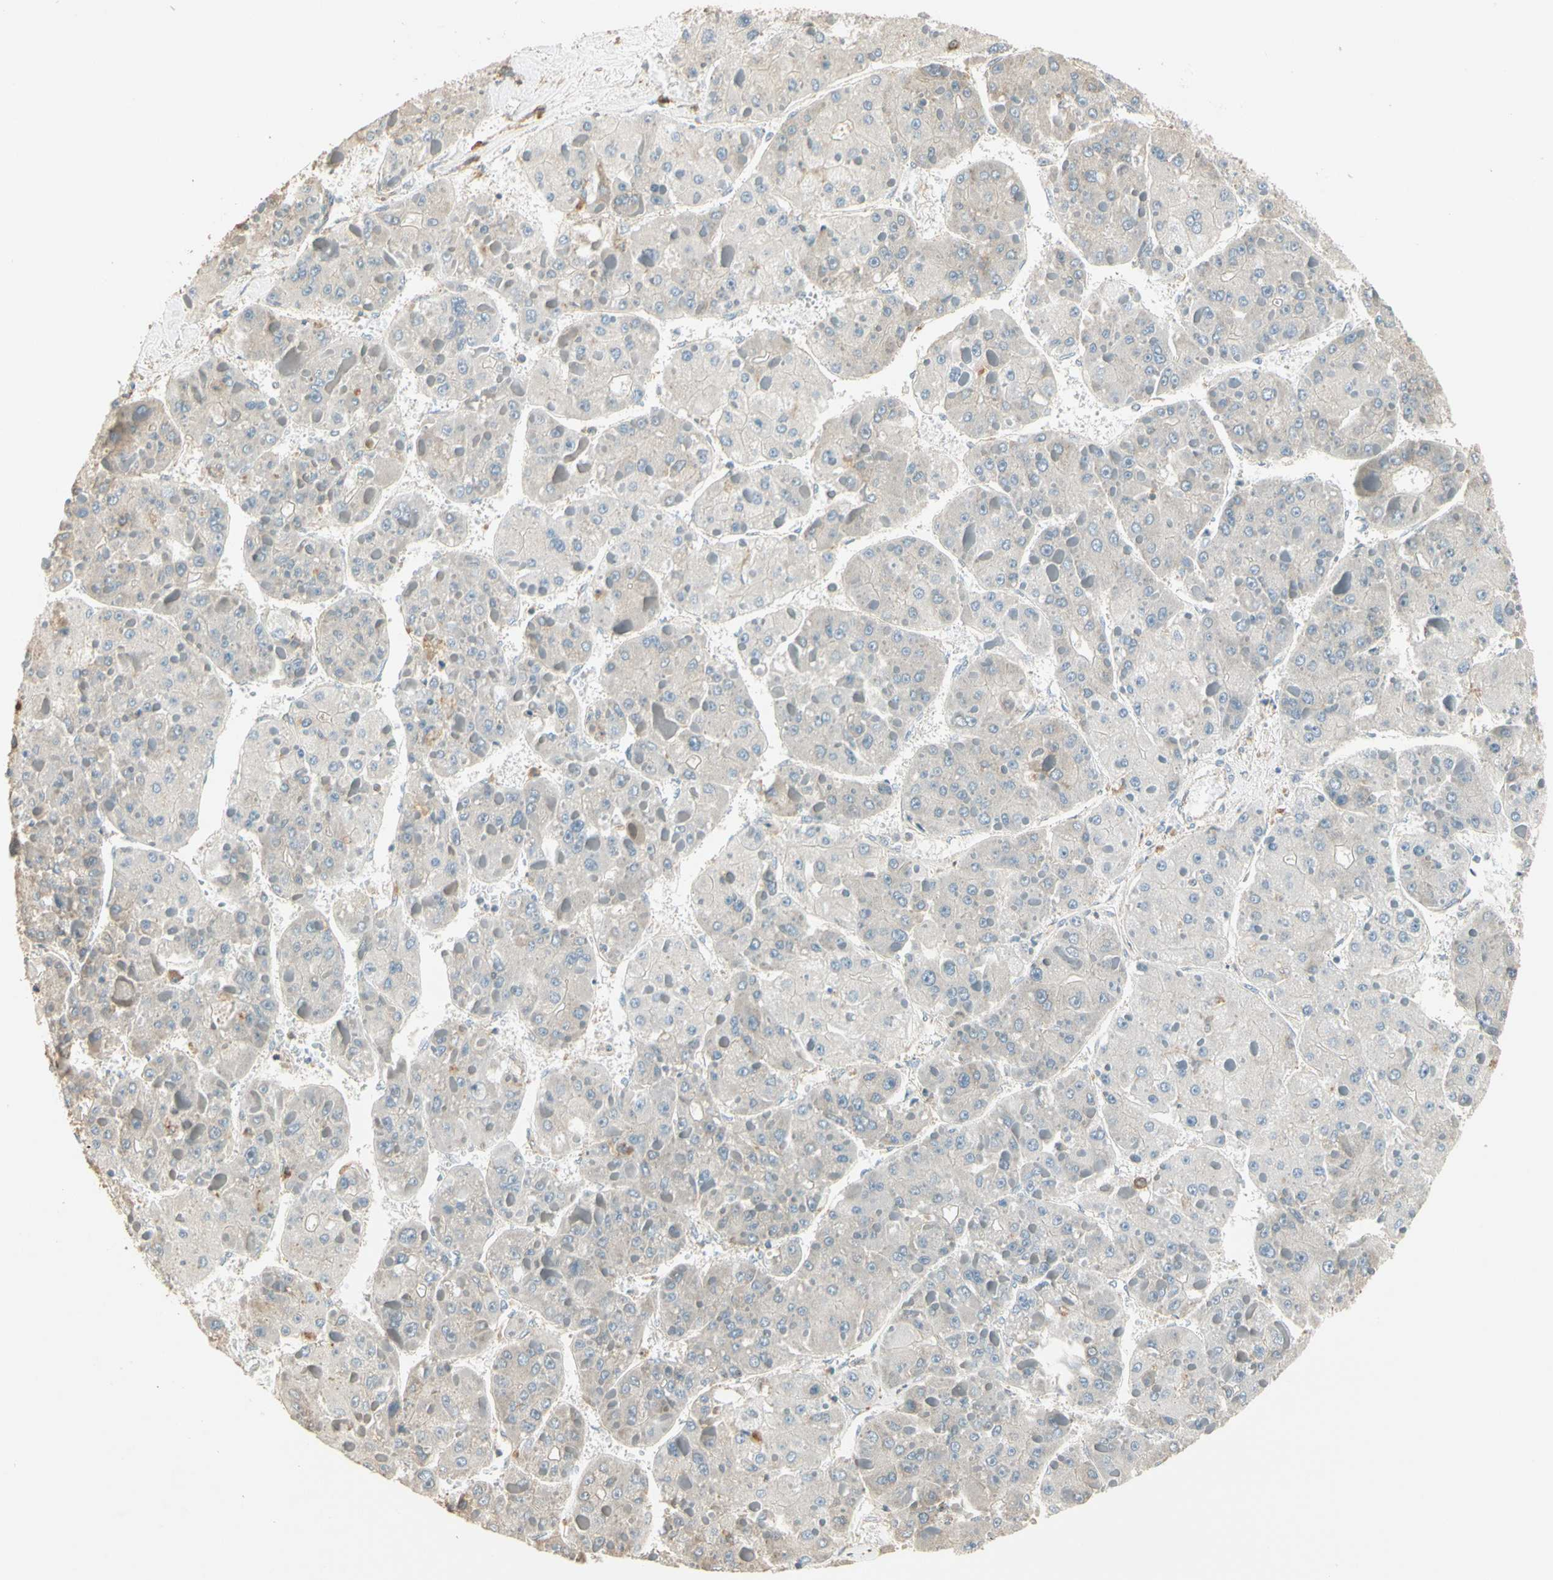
{"staining": {"intensity": "weak", "quantity": "<25%", "location": "cytoplasmic/membranous"}, "tissue": "liver cancer", "cell_type": "Tumor cells", "image_type": "cancer", "snomed": [{"axis": "morphology", "description": "Carcinoma, Hepatocellular, NOS"}, {"axis": "topography", "description": "Liver"}], "caption": "A histopathology image of human liver hepatocellular carcinoma is negative for staining in tumor cells.", "gene": "PLXNA1", "patient": {"sex": "female", "age": 73}}